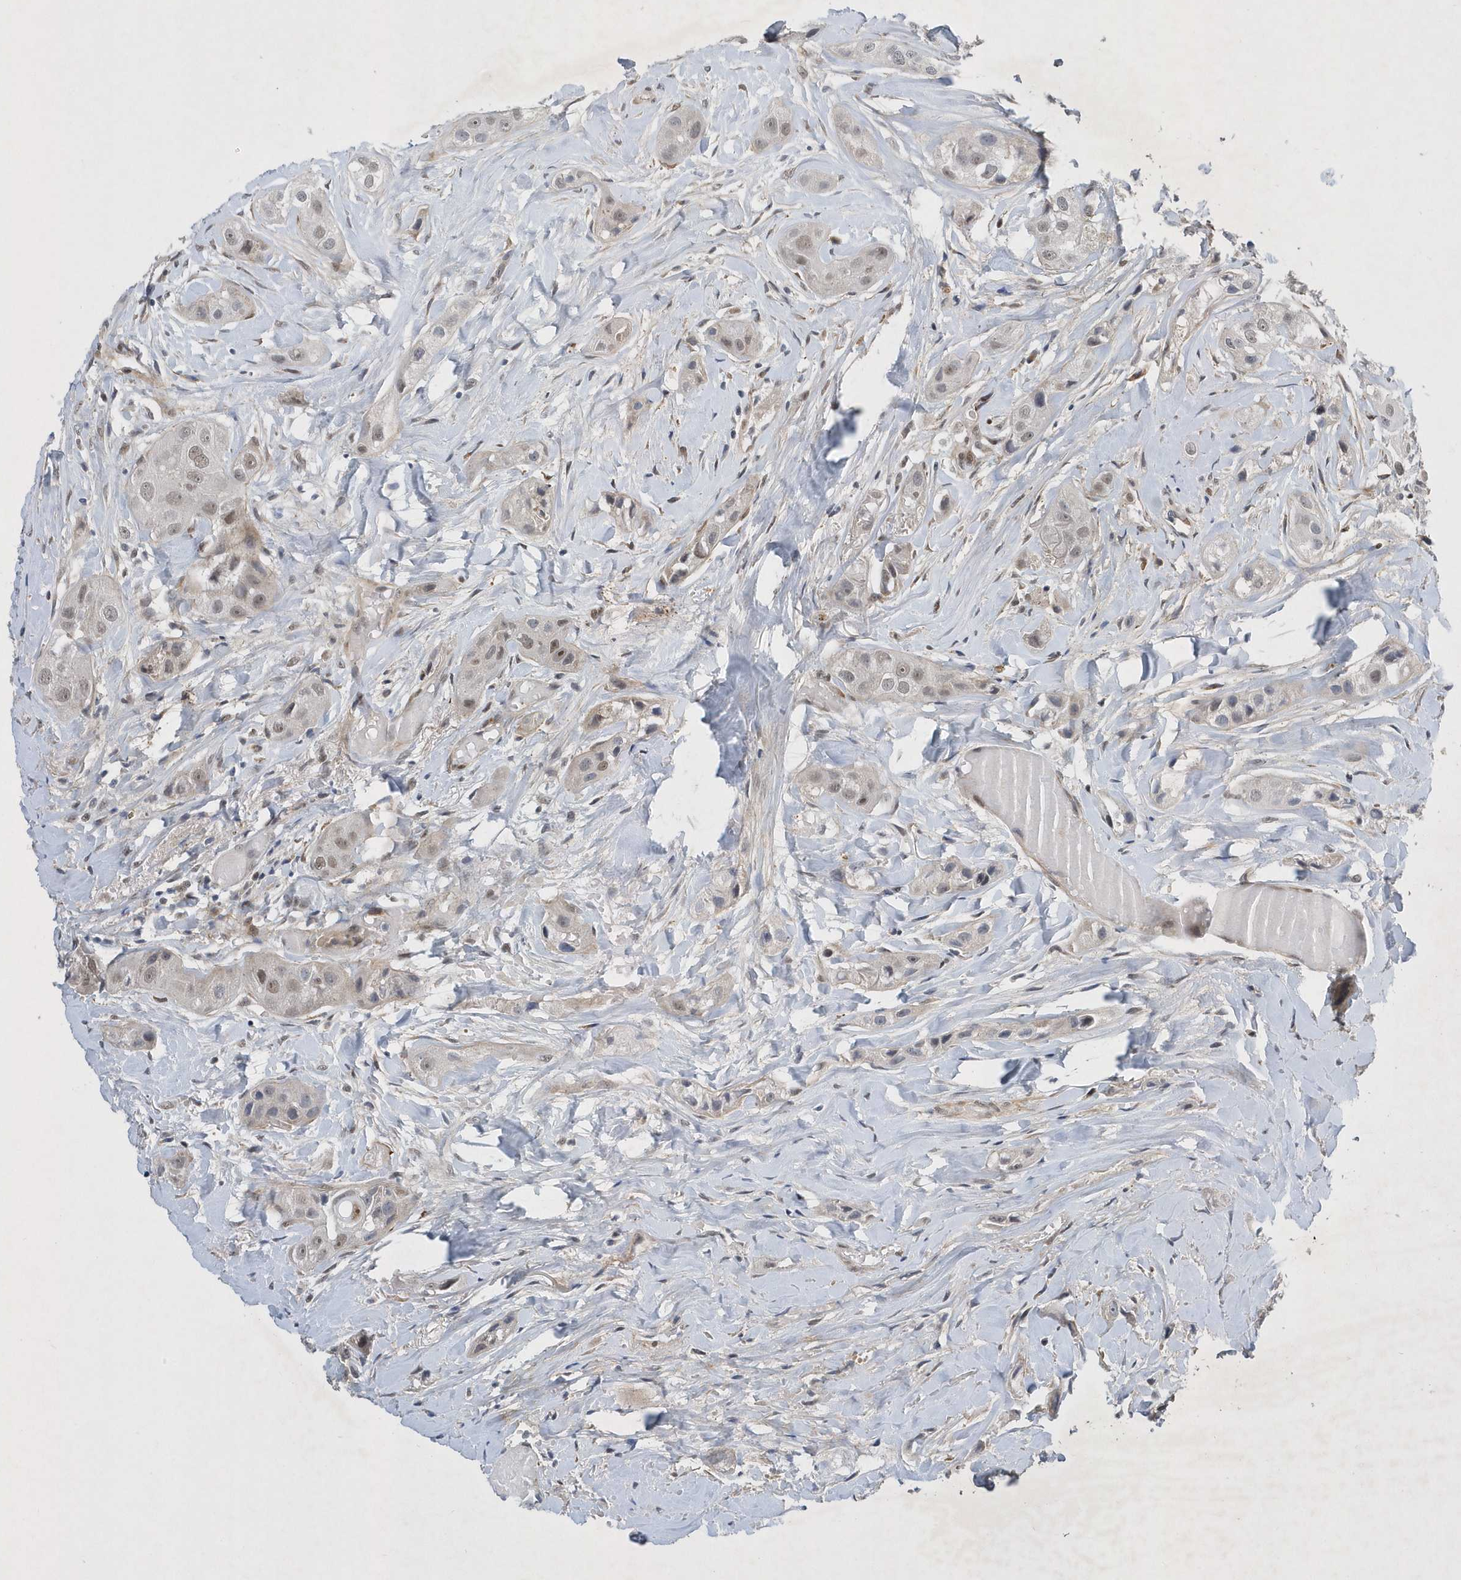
{"staining": {"intensity": "weak", "quantity": "<25%", "location": "nuclear"}, "tissue": "head and neck cancer", "cell_type": "Tumor cells", "image_type": "cancer", "snomed": [{"axis": "morphology", "description": "Normal tissue, NOS"}, {"axis": "morphology", "description": "Squamous cell carcinoma, NOS"}, {"axis": "topography", "description": "Skeletal muscle"}, {"axis": "topography", "description": "Head-Neck"}], "caption": "A micrograph of human head and neck squamous cell carcinoma is negative for staining in tumor cells.", "gene": "FAM217A", "patient": {"sex": "male", "age": 51}}